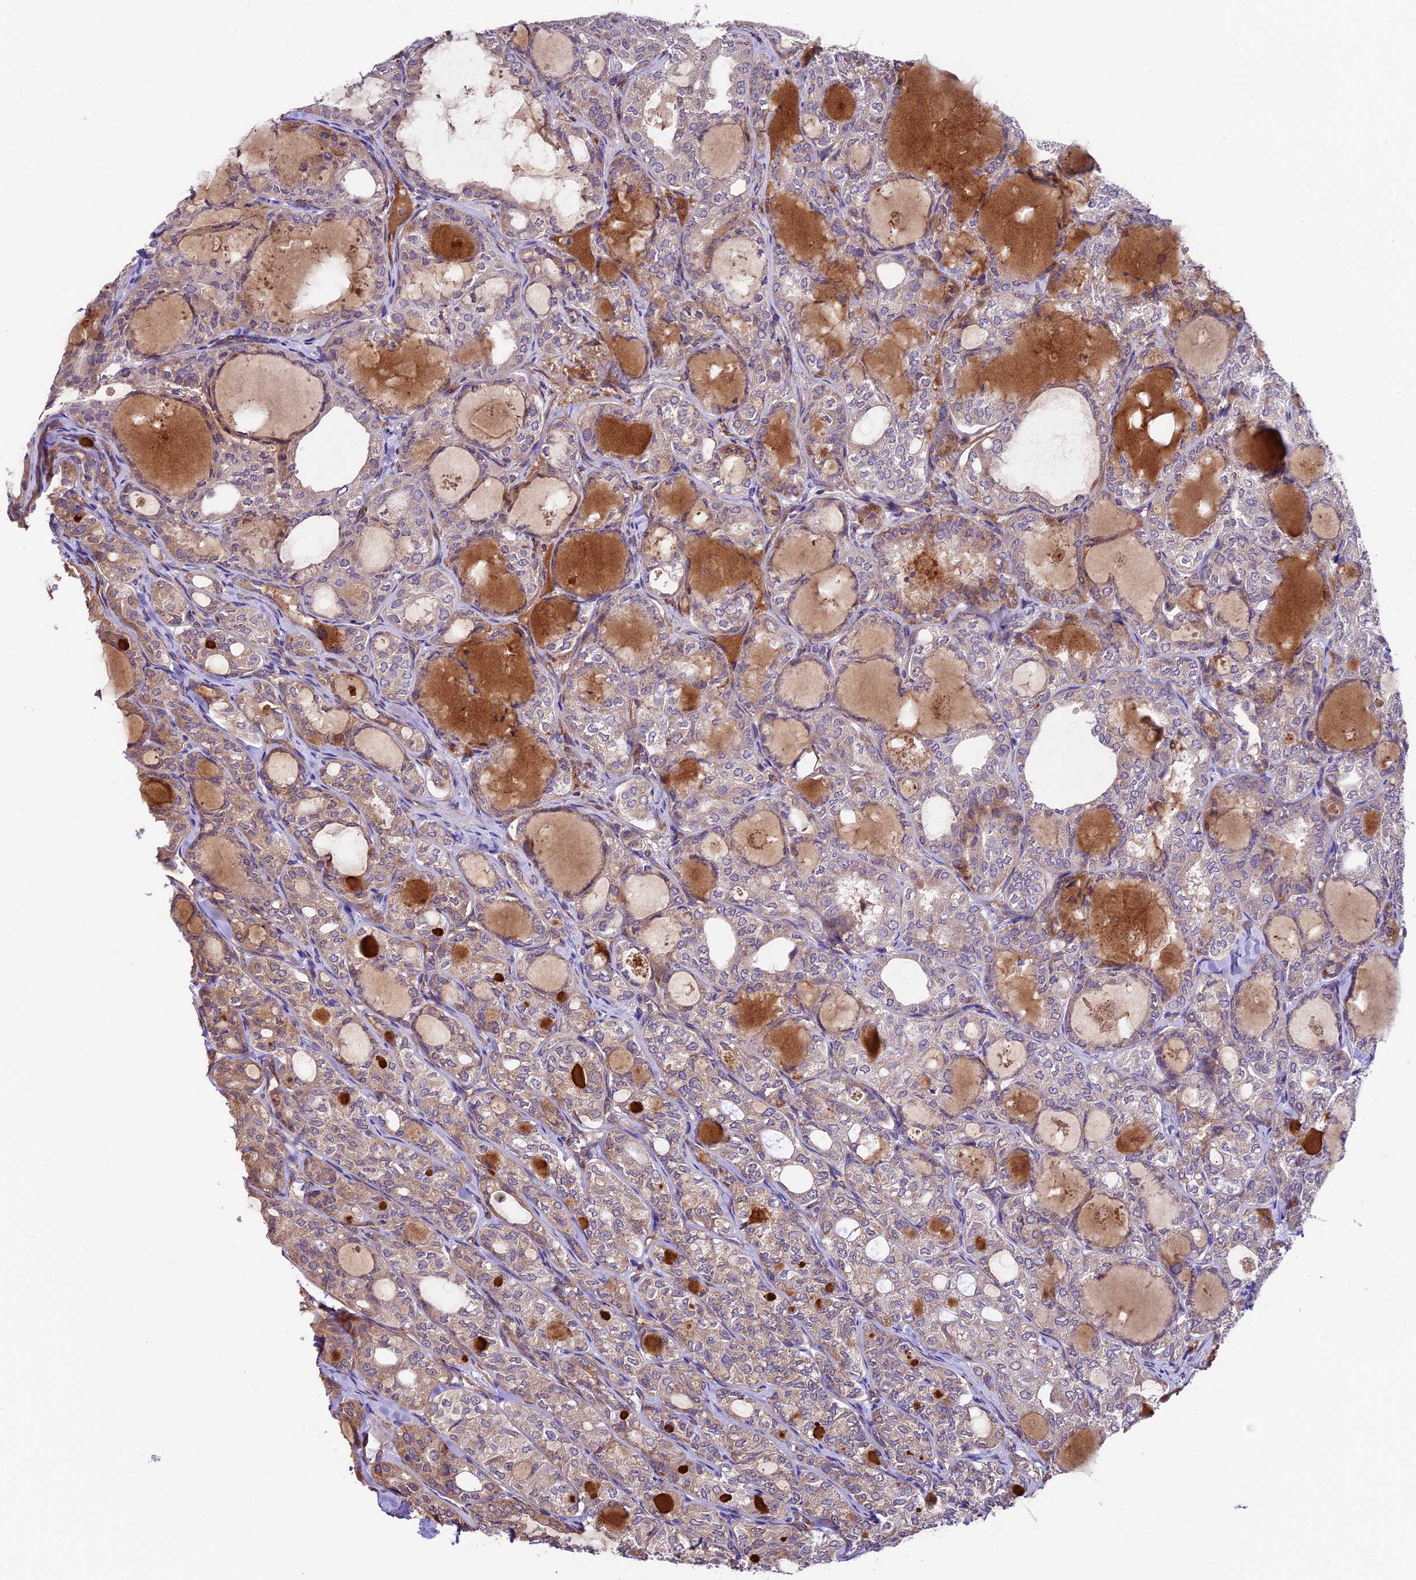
{"staining": {"intensity": "weak", "quantity": "<25%", "location": "cytoplasmic/membranous"}, "tissue": "thyroid cancer", "cell_type": "Tumor cells", "image_type": "cancer", "snomed": [{"axis": "morphology", "description": "Follicular adenoma carcinoma, NOS"}, {"axis": "topography", "description": "Thyroid gland"}], "caption": "This histopathology image is of follicular adenoma carcinoma (thyroid) stained with IHC to label a protein in brown with the nuclei are counter-stained blue. There is no positivity in tumor cells.", "gene": "LSM7", "patient": {"sex": "male", "age": 75}}